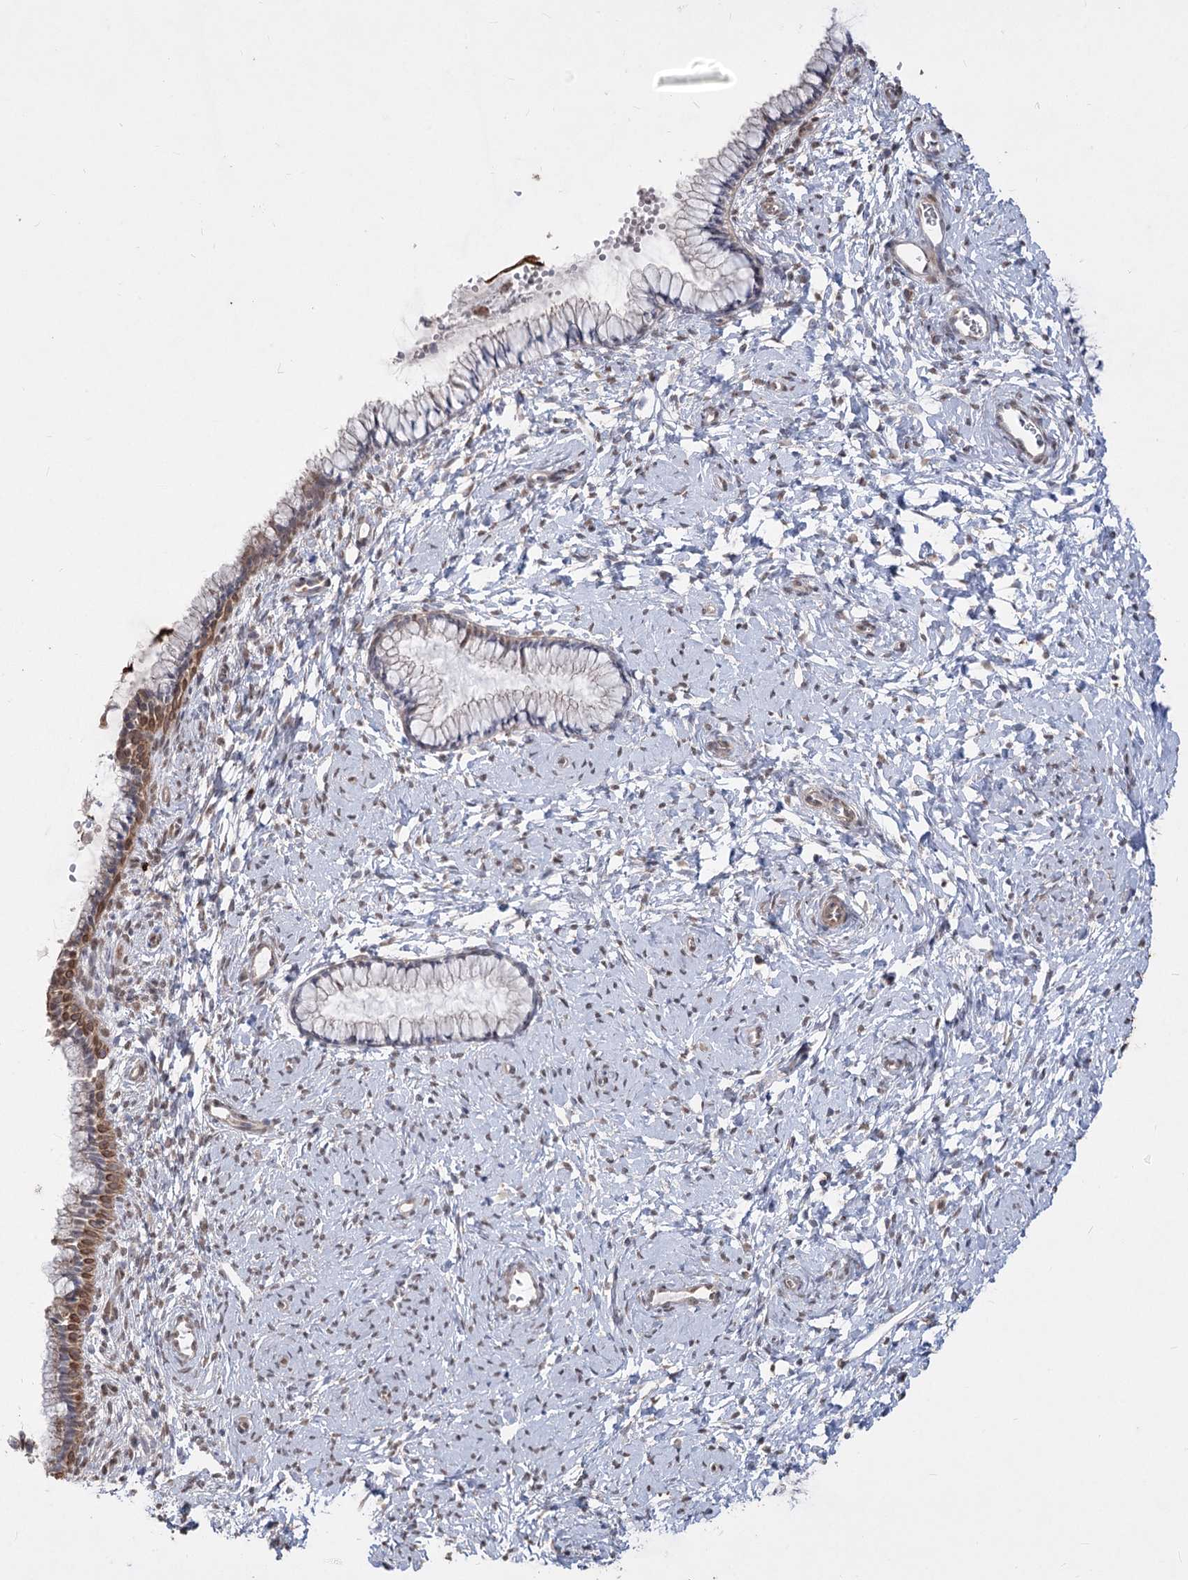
{"staining": {"intensity": "moderate", "quantity": "<25%", "location": "cytoplasmic/membranous"}, "tissue": "cervix", "cell_type": "Glandular cells", "image_type": "normal", "snomed": [{"axis": "morphology", "description": "Normal tissue, NOS"}, {"axis": "topography", "description": "Cervix"}], "caption": "Unremarkable cervix was stained to show a protein in brown. There is low levels of moderate cytoplasmic/membranous expression in about <25% of glandular cells. The protein of interest is shown in brown color, while the nuclei are stained blue.", "gene": "ZSCAN23", "patient": {"sex": "female", "age": 33}}